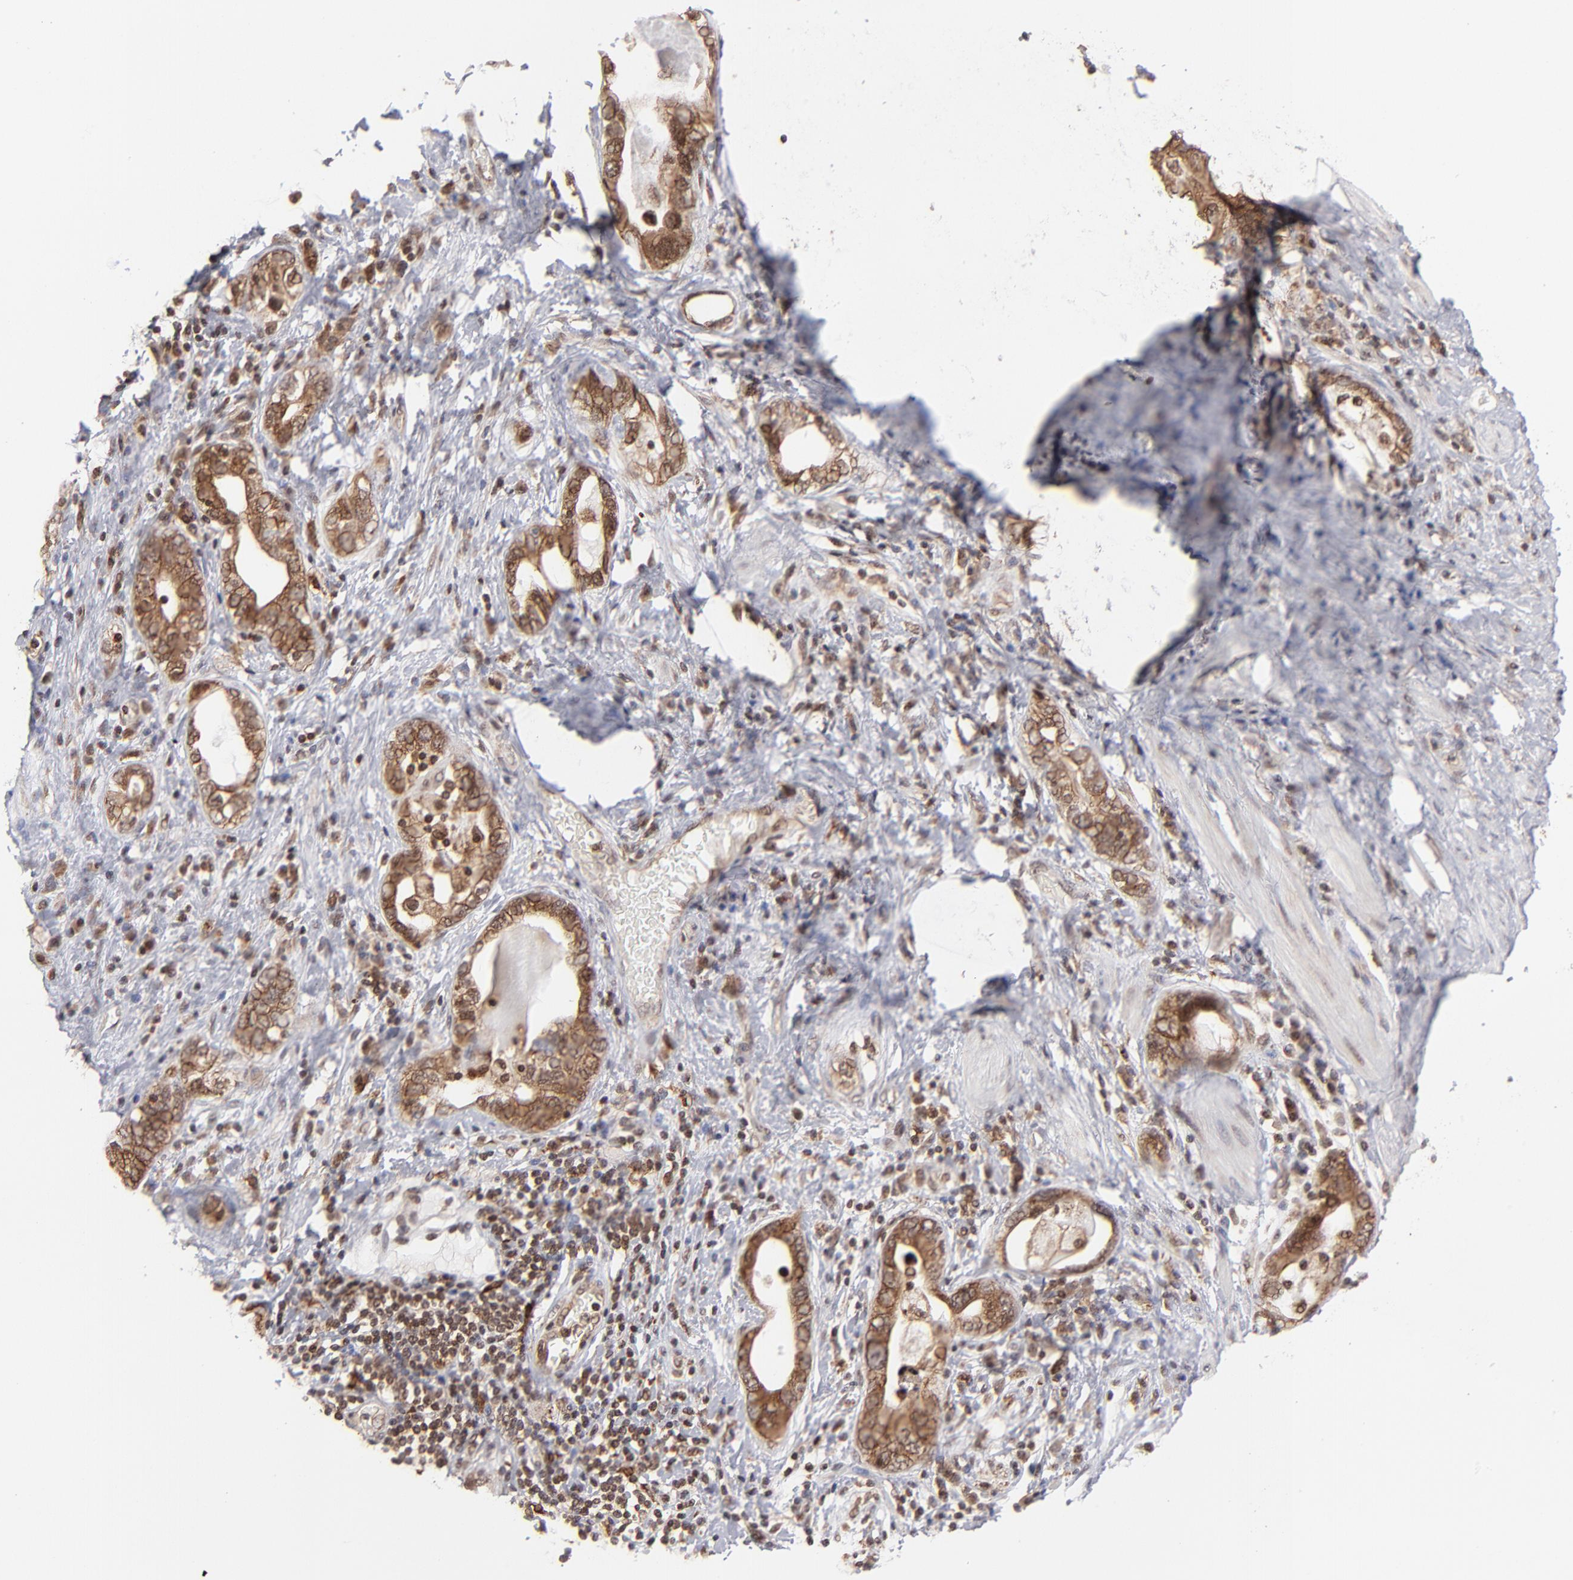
{"staining": {"intensity": "strong", "quantity": ">75%", "location": "cytoplasmic/membranous,nuclear"}, "tissue": "stomach cancer", "cell_type": "Tumor cells", "image_type": "cancer", "snomed": [{"axis": "morphology", "description": "Adenocarcinoma, NOS"}, {"axis": "topography", "description": "Stomach, lower"}], "caption": "Stomach cancer was stained to show a protein in brown. There is high levels of strong cytoplasmic/membranous and nuclear expression in about >75% of tumor cells.", "gene": "RGS6", "patient": {"sex": "female", "age": 93}}